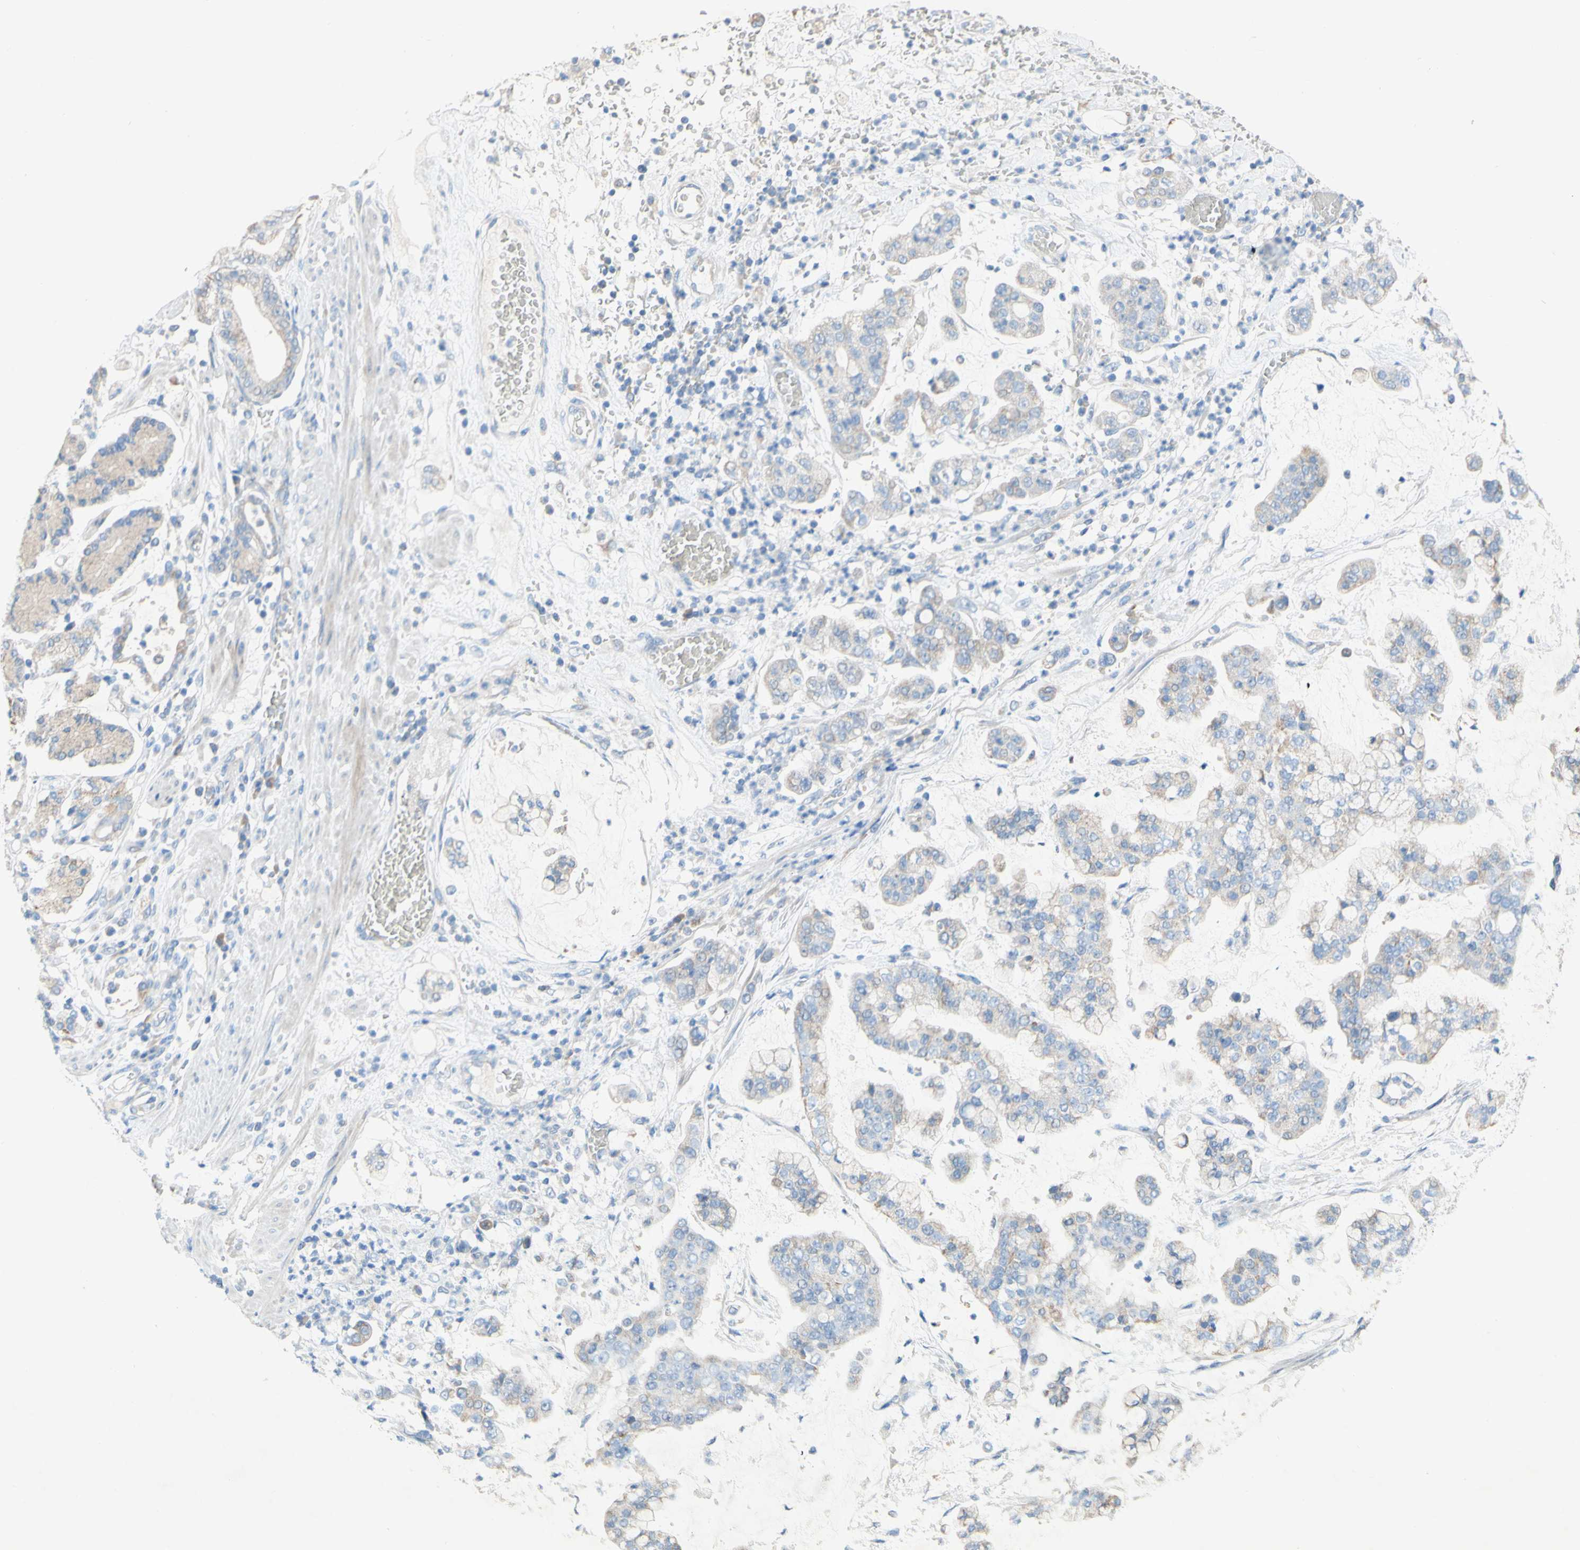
{"staining": {"intensity": "negative", "quantity": "none", "location": "none"}, "tissue": "stomach cancer", "cell_type": "Tumor cells", "image_type": "cancer", "snomed": [{"axis": "morphology", "description": "Normal tissue, NOS"}, {"axis": "morphology", "description": "Adenocarcinoma, NOS"}, {"axis": "topography", "description": "Stomach, upper"}, {"axis": "topography", "description": "Stomach"}], "caption": "An image of stomach cancer stained for a protein exhibits no brown staining in tumor cells. The staining is performed using DAB (3,3'-diaminobenzidine) brown chromogen with nuclei counter-stained in using hematoxylin.", "gene": "ACADL", "patient": {"sex": "male", "age": 76}}